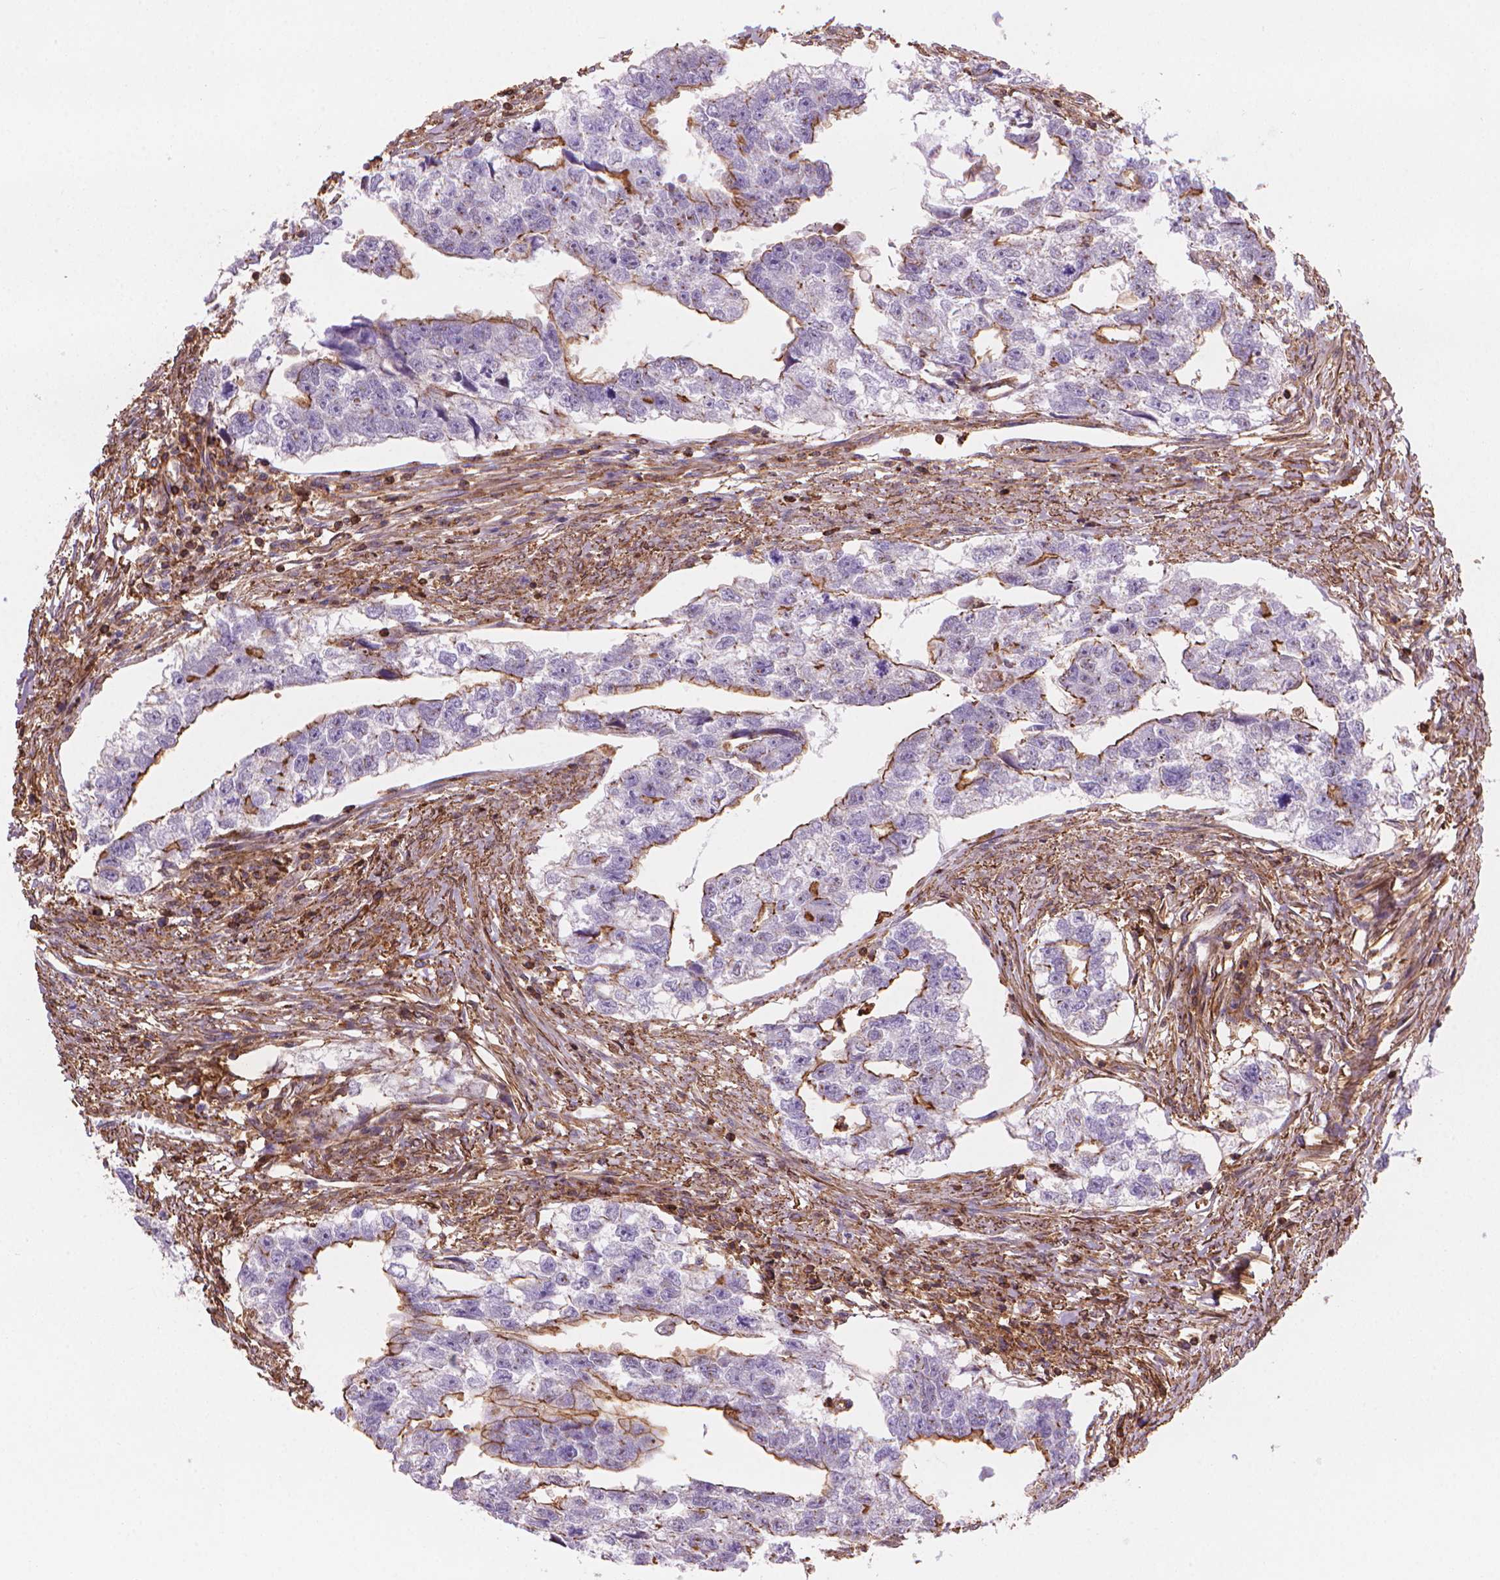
{"staining": {"intensity": "moderate", "quantity": "25%-75%", "location": "cytoplasmic/membranous"}, "tissue": "testis cancer", "cell_type": "Tumor cells", "image_type": "cancer", "snomed": [{"axis": "morphology", "description": "Carcinoma, Embryonal, NOS"}, {"axis": "morphology", "description": "Teratoma, malignant, NOS"}, {"axis": "topography", "description": "Testis"}], "caption": "Immunohistochemistry (IHC) (DAB) staining of human embryonal carcinoma (testis) shows moderate cytoplasmic/membranous protein expression in about 25%-75% of tumor cells. (DAB IHC with brightfield microscopy, high magnification).", "gene": "PATJ", "patient": {"sex": "male", "age": 44}}